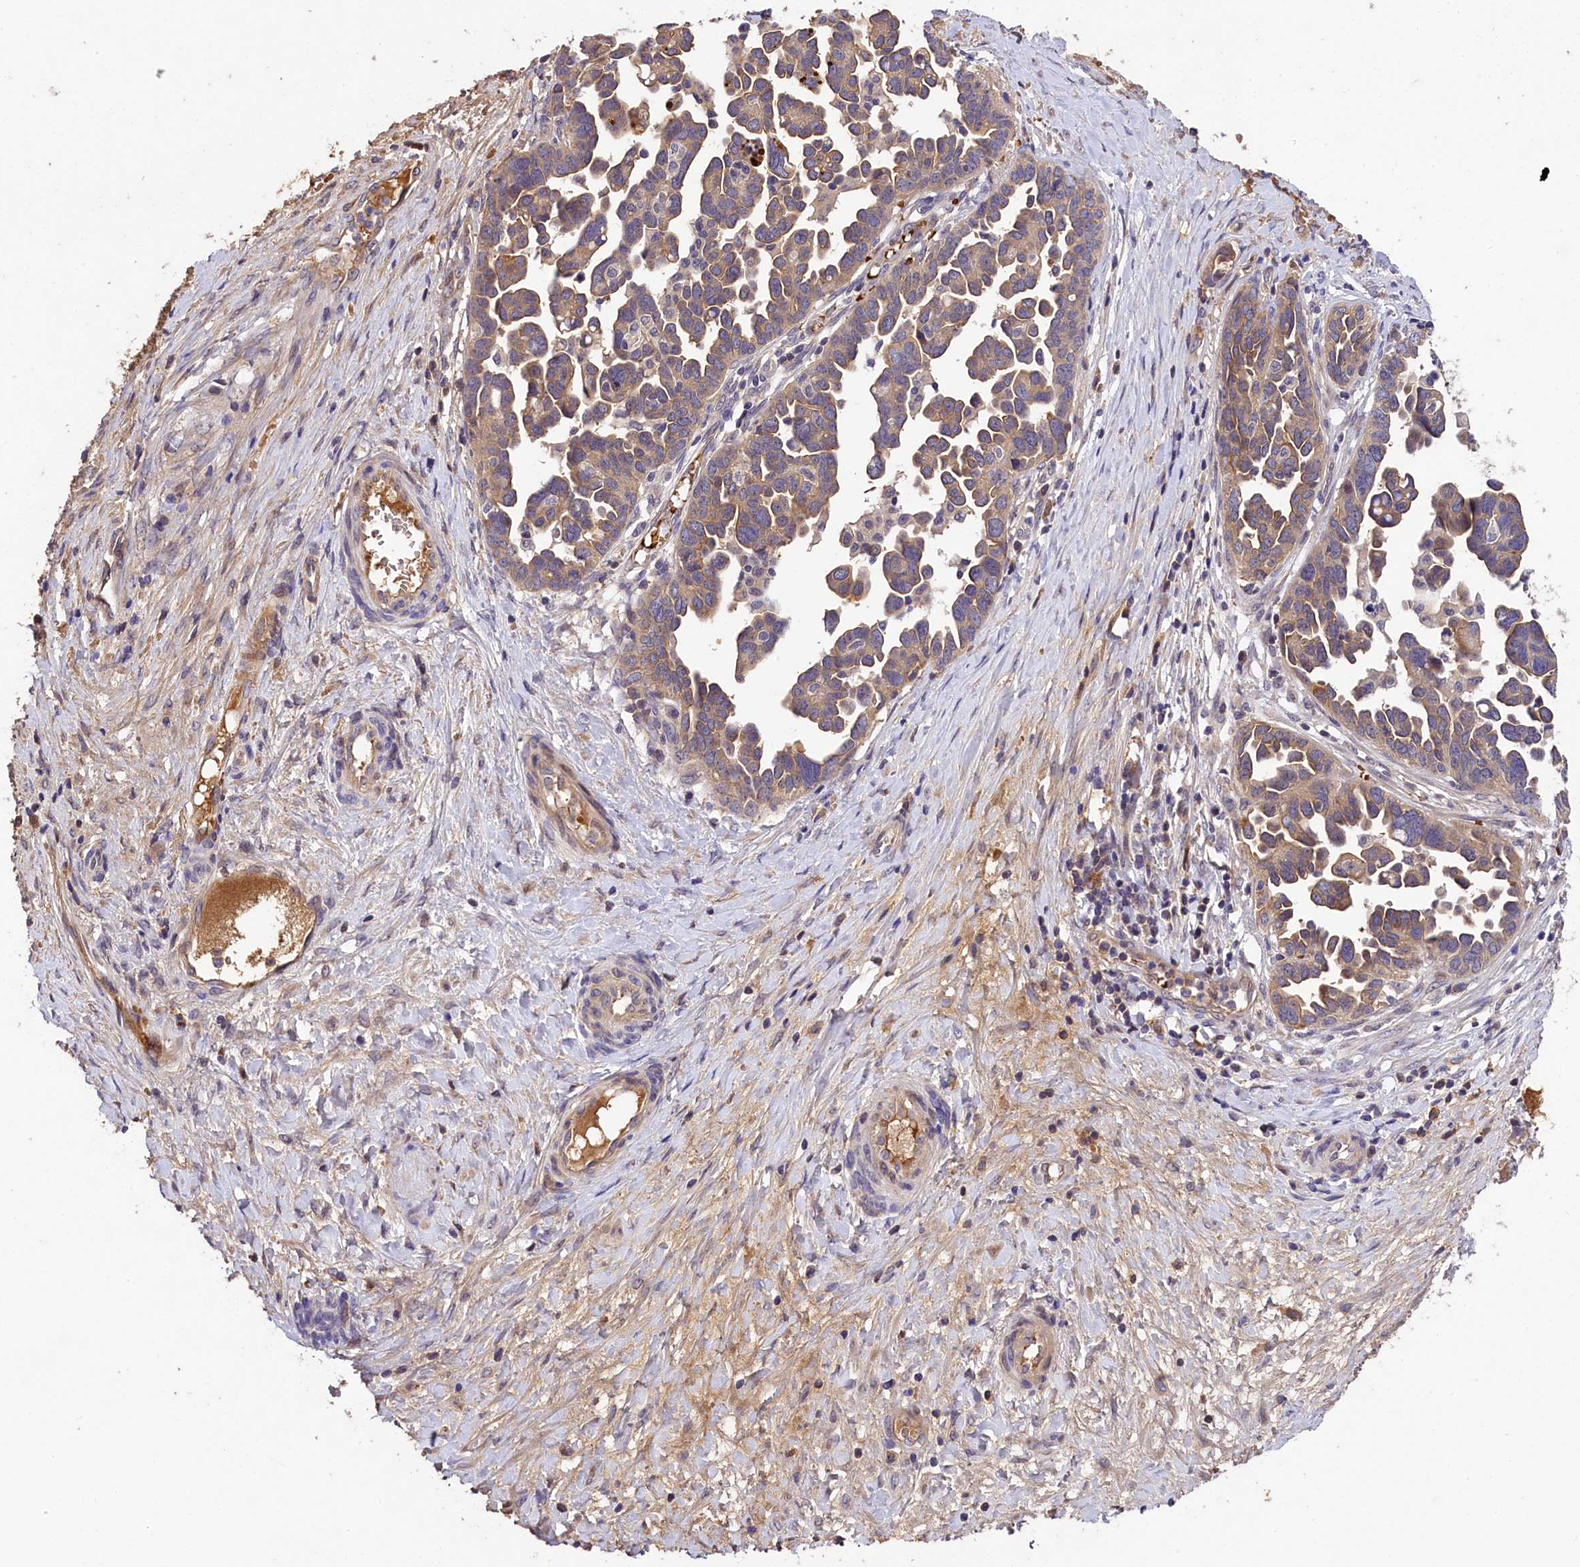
{"staining": {"intensity": "weak", "quantity": "25%-75%", "location": "cytoplasmic/membranous"}, "tissue": "ovarian cancer", "cell_type": "Tumor cells", "image_type": "cancer", "snomed": [{"axis": "morphology", "description": "Cystadenocarcinoma, serous, NOS"}, {"axis": "topography", "description": "Ovary"}], "caption": "Approximately 25%-75% of tumor cells in ovarian cancer exhibit weak cytoplasmic/membranous protein expression as visualized by brown immunohistochemical staining.", "gene": "PHAF1", "patient": {"sex": "female", "age": 54}}